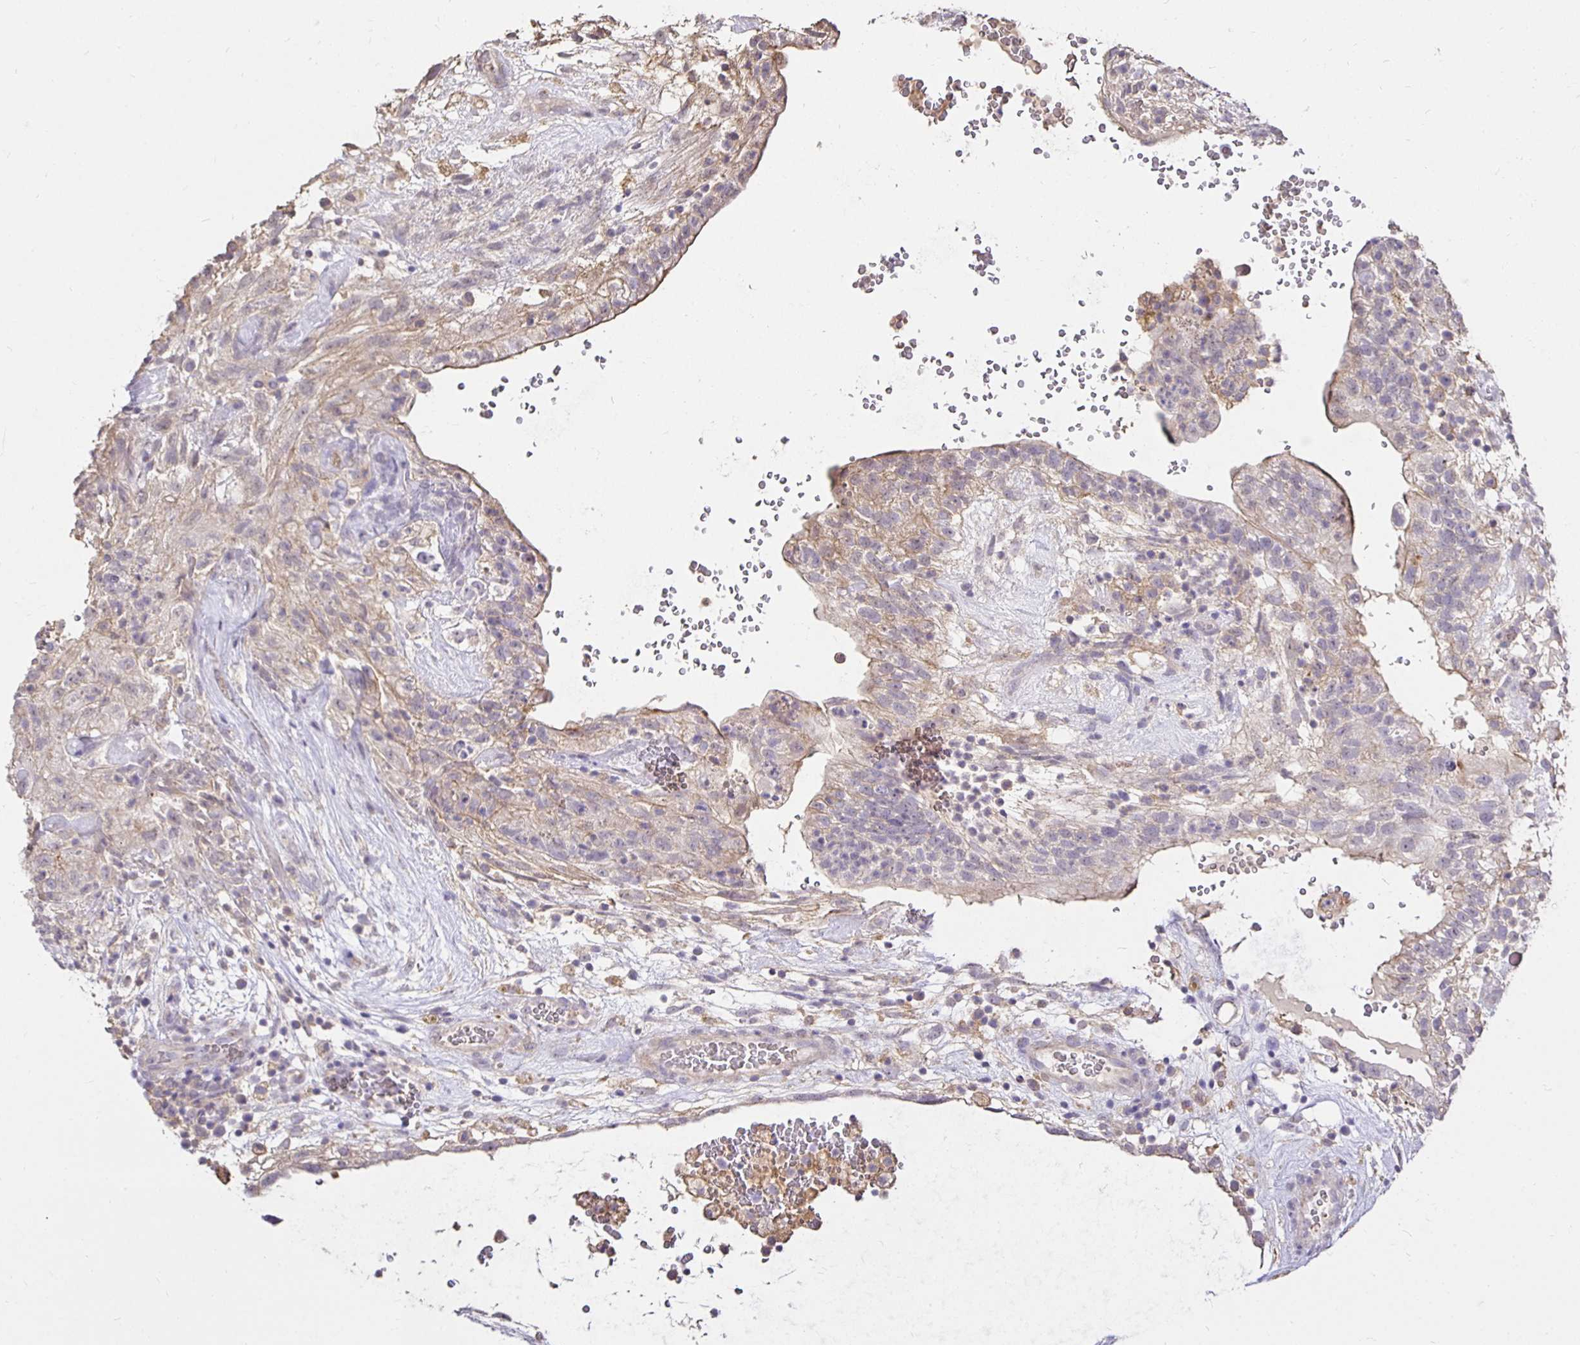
{"staining": {"intensity": "weak", "quantity": "25%-75%", "location": "cytoplasmic/membranous"}, "tissue": "testis cancer", "cell_type": "Tumor cells", "image_type": "cancer", "snomed": [{"axis": "morphology", "description": "Normal tissue, NOS"}, {"axis": "morphology", "description": "Carcinoma, Embryonal, NOS"}, {"axis": "topography", "description": "Testis"}], "caption": "Weak cytoplasmic/membranous staining is seen in about 25%-75% of tumor cells in testis embryonal carcinoma. (brown staining indicates protein expression, while blue staining denotes nuclei).", "gene": "PNPLA3", "patient": {"sex": "male", "age": 32}}